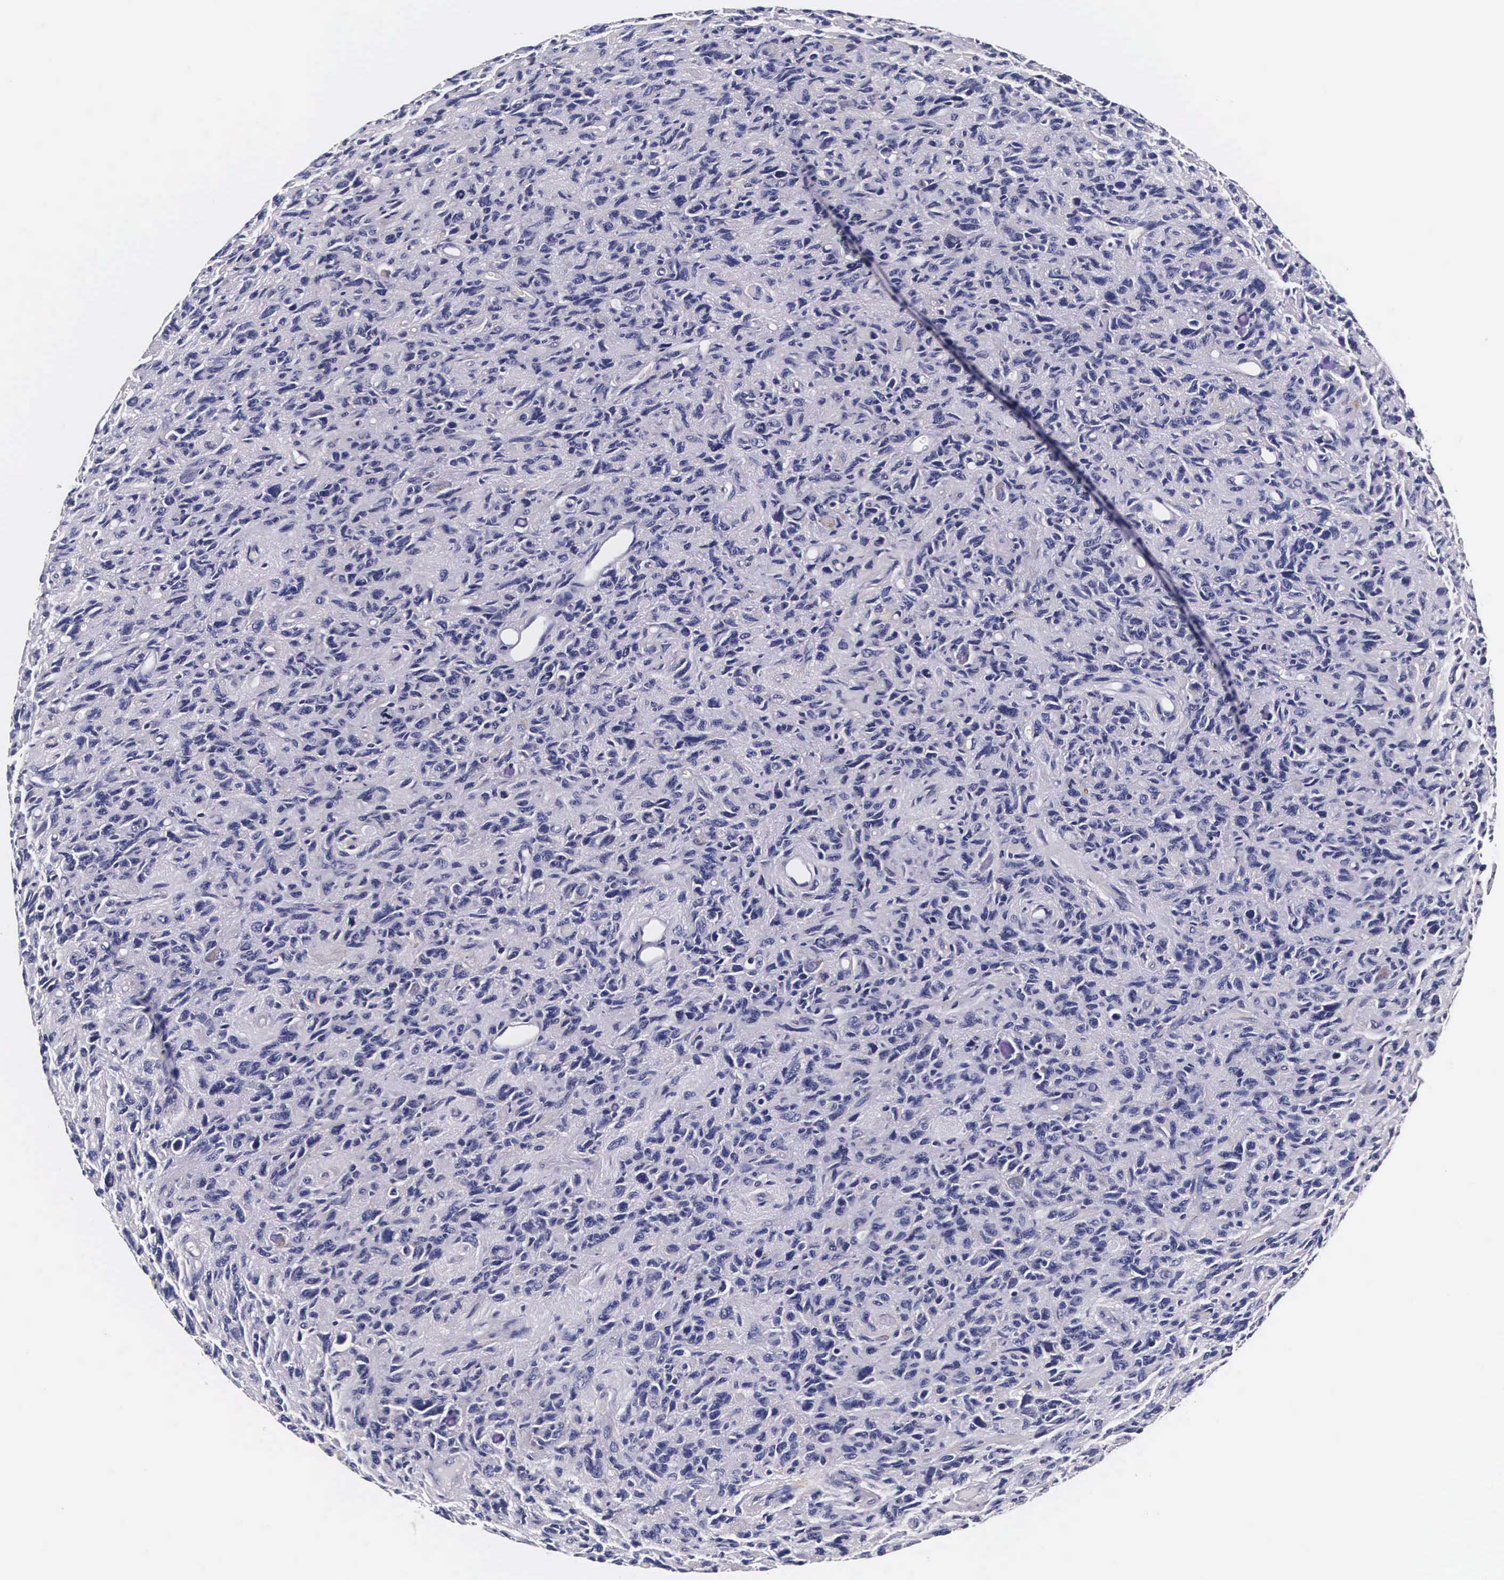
{"staining": {"intensity": "negative", "quantity": "none", "location": "none"}, "tissue": "glioma", "cell_type": "Tumor cells", "image_type": "cancer", "snomed": [{"axis": "morphology", "description": "Glioma, malignant, High grade"}, {"axis": "topography", "description": "Brain"}], "caption": "Immunohistochemical staining of human glioma exhibits no significant positivity in tumor cells. The staining is performed using DAB (3,3'-diaminobenzidine) brown chromogen with nuclei counter-stained in using hematoxylin.", "gene": "CTSB", "patient": {"sex": "female", "age": 60}}